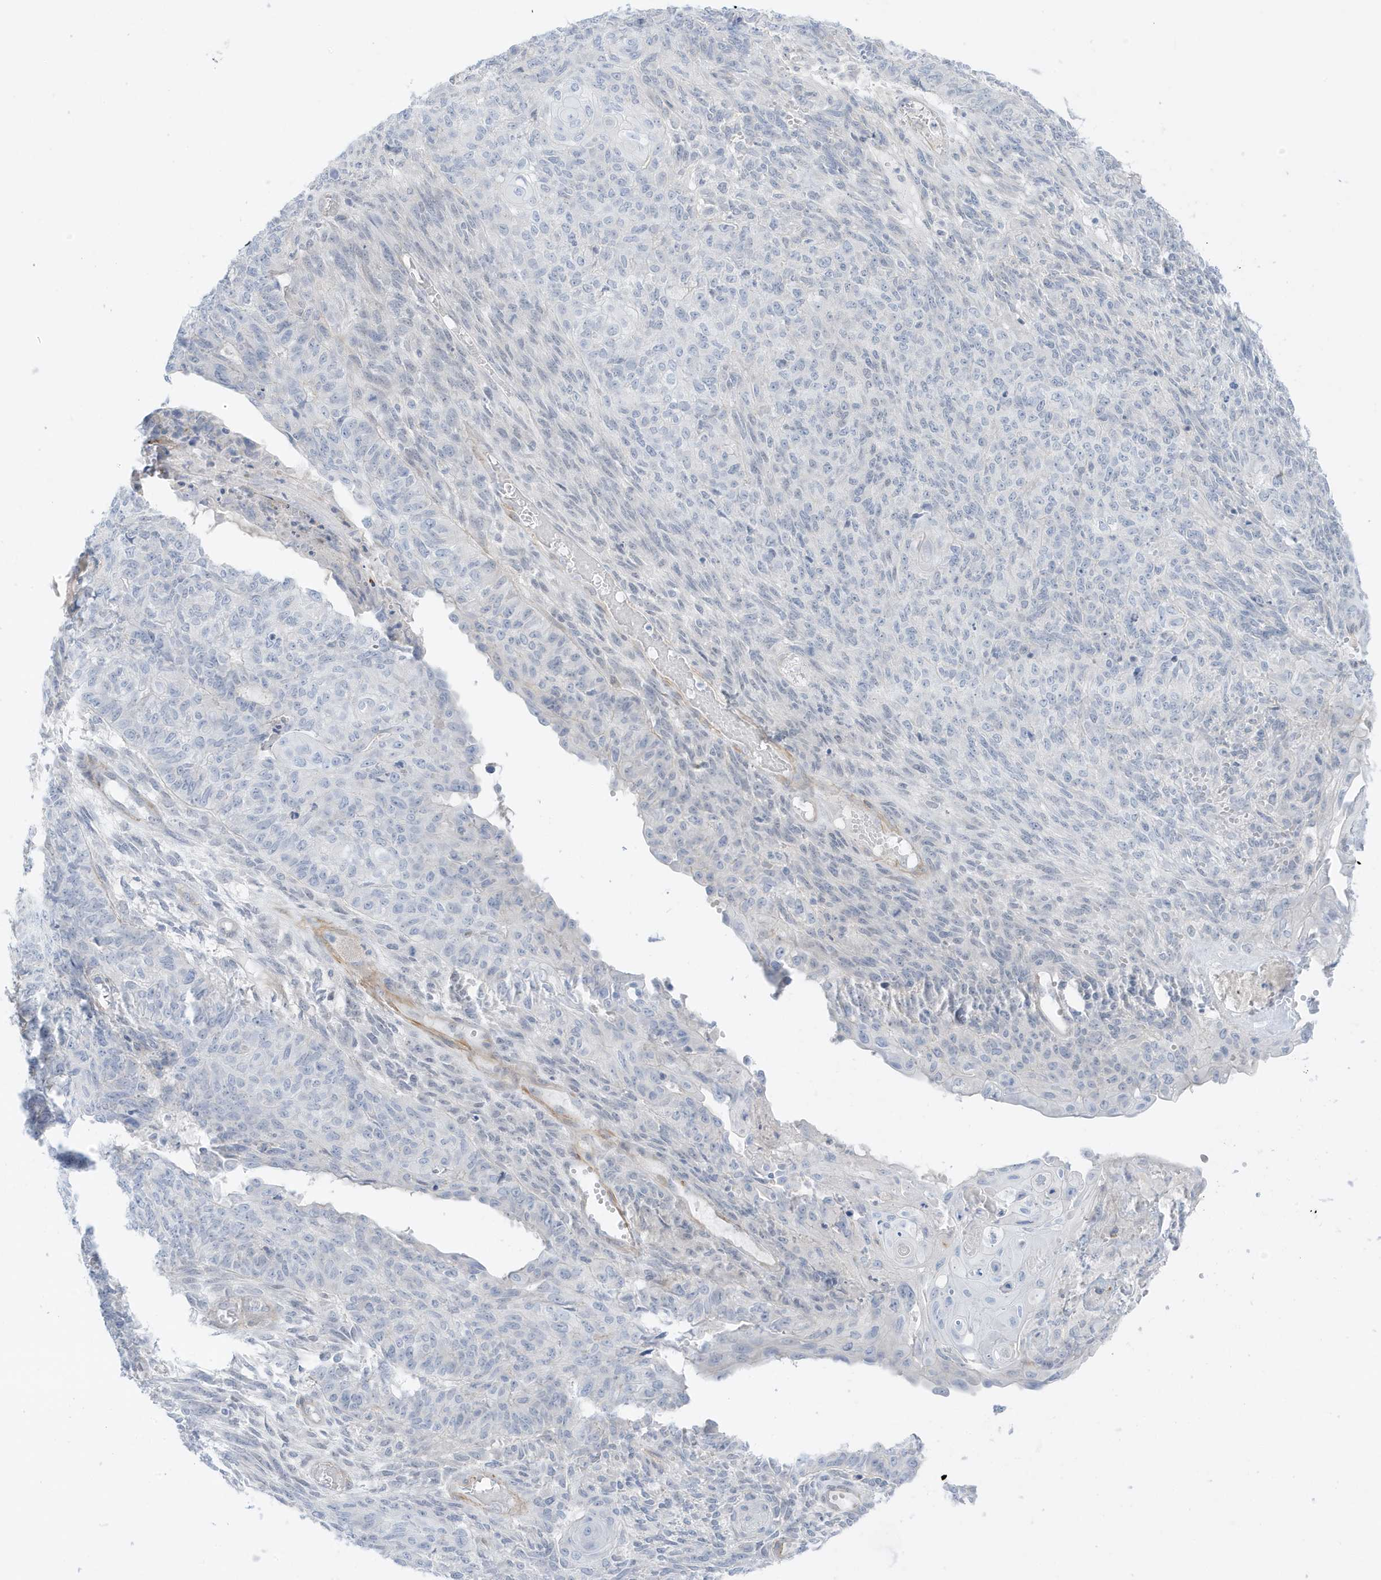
{"staining": {"intensity": "negative", "quantity": "none", "location": "none"}, "tissue": "endometrial cancer", "cell_type": "Tumor cells", "image_type": "cancer", "snomed": [{"axis": "morphology", "description": "Adenocarcinoma, NOS"}, {"axis": "topography", "description": "Endometrium"}], "caption": "A photomicrograph of human endometrial adenocarcinoma is negative for staining in tumor cells.", "gene": "SLC22A13", "patient": {"sex": "female", "age": 32}}